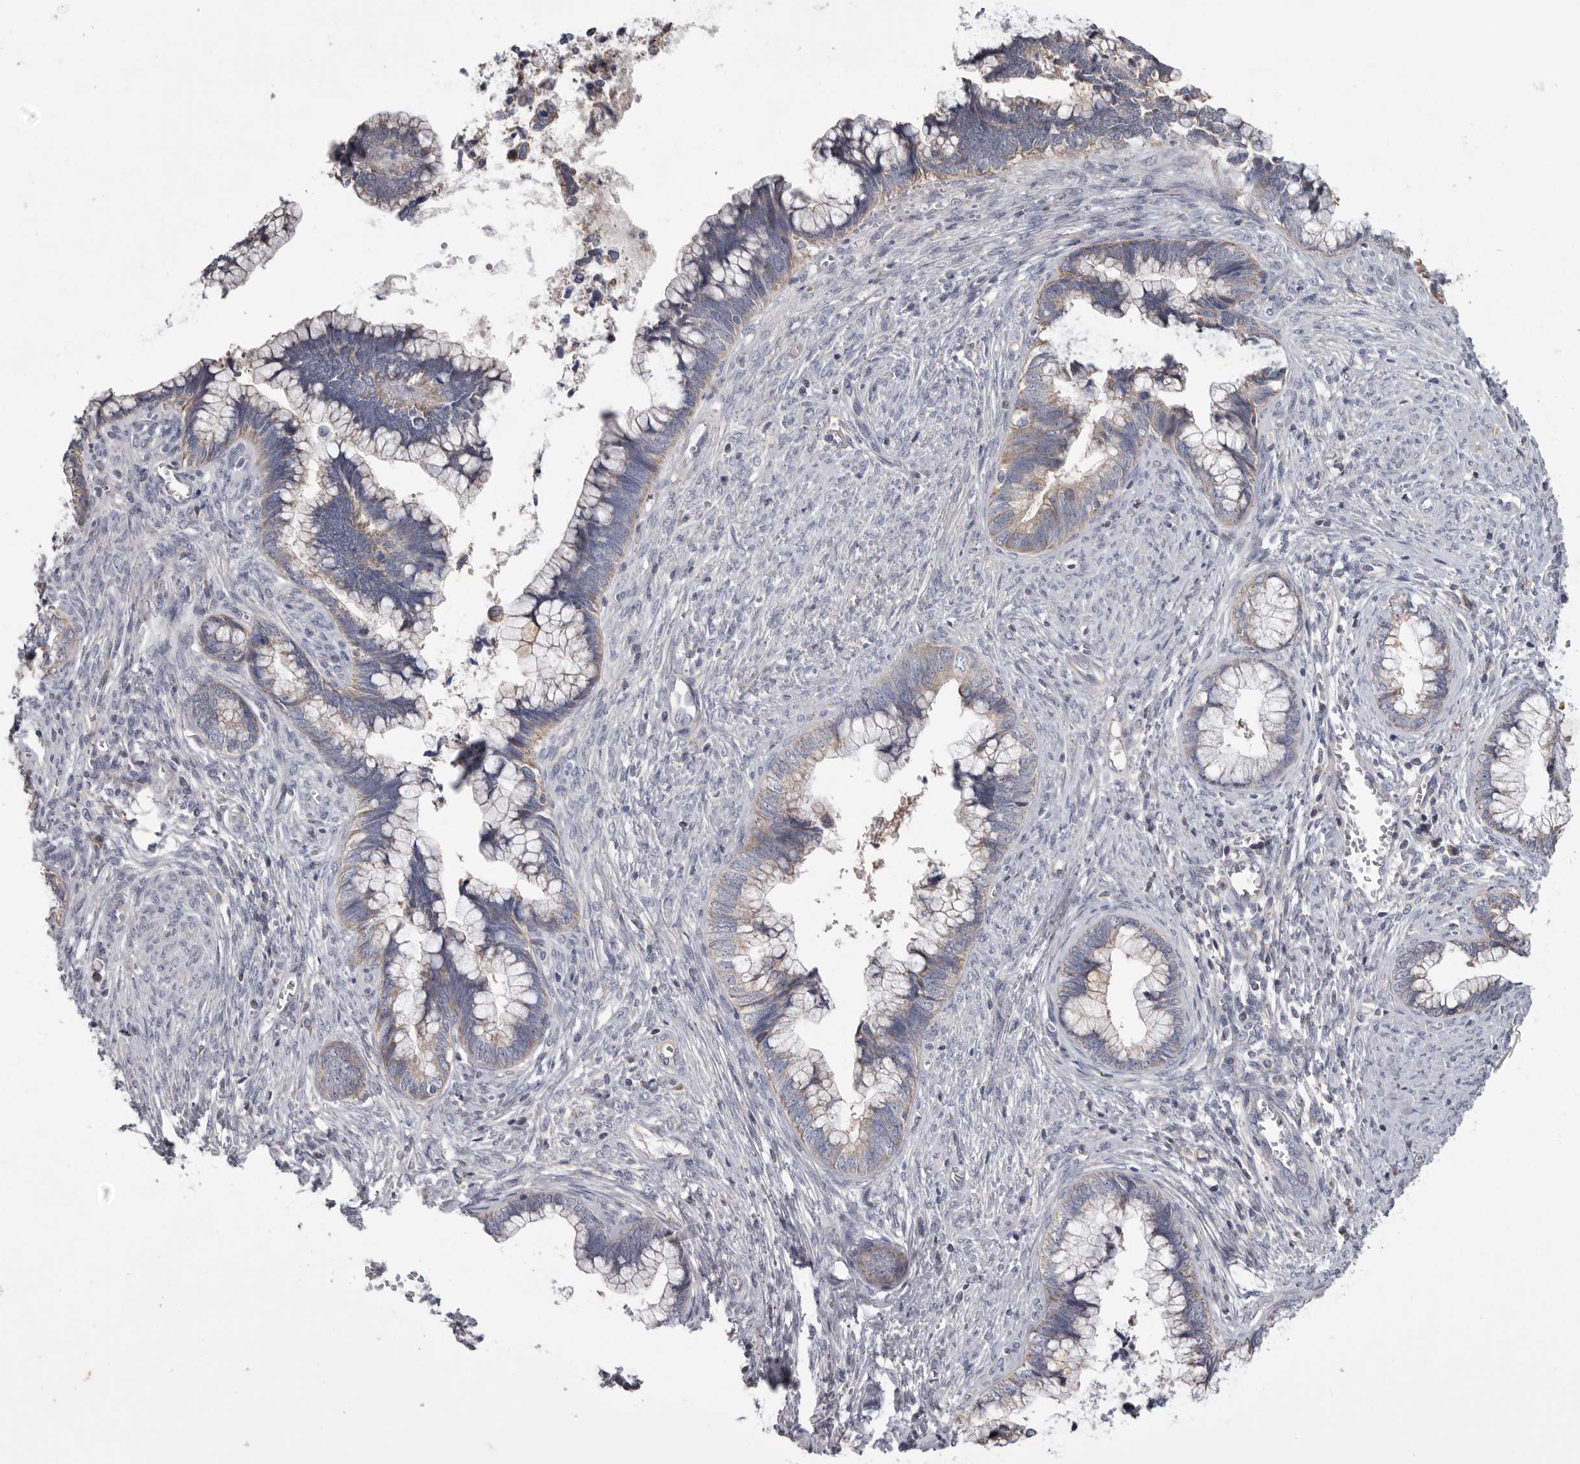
{"staining": {"intensity": "weak", "quantity": "25%-75%", "location": "cytoplasmic/membranous"}, "tissue": "cervical cancer", "cell_type": "Tumor cells", "image_type": "cancer", "snomed": [{"axis": "morphology", "description": "Adenocarcinoma, NOS"}, {"axis": "topography", "description": "Cervix"}], "caption": "Protein expression analysis of human cervical adenocarcinoma reveals weak cytoplasmic/membranous staining in about 25%-75% of tumor cells.", "gene": "CRP", "patient": {"sex": "female", "age": 44}}